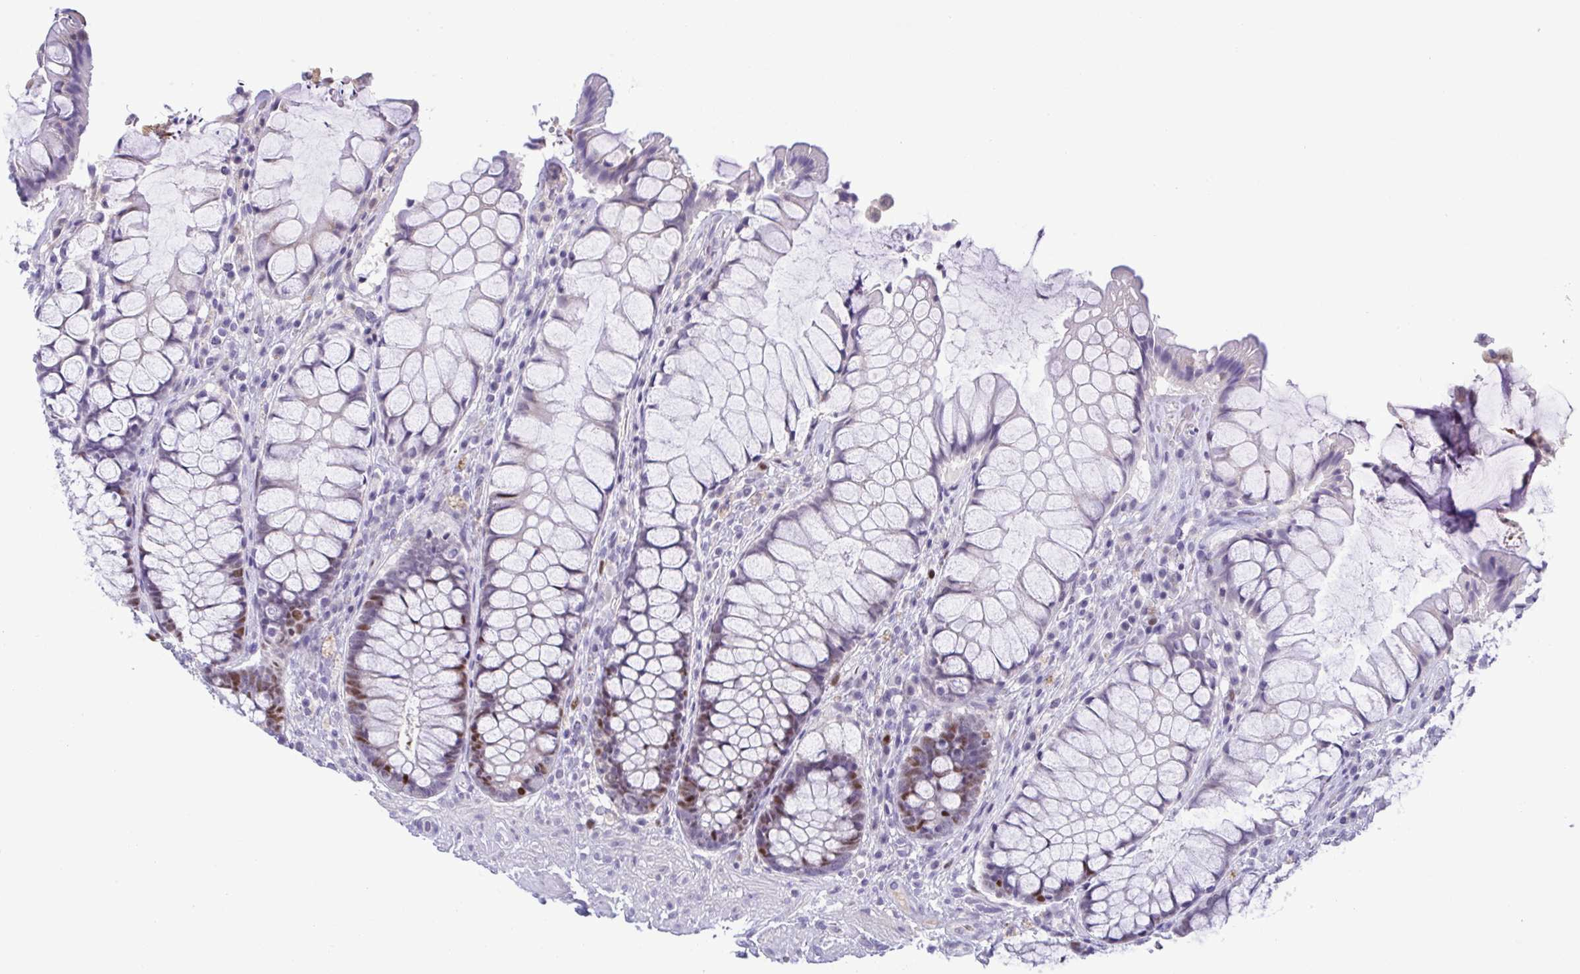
{"staining": {"intensity": "moderate", "quantity": "25%-75%", "location": "nuclear"}, "tissue": "rectum", "cell_type": "Glandular cells", "image_type": "normal", "snomed": [{"axis": "morphology", "description": "Normal tissue, NOS"}, {"axis": "topography", "description": "Rectum"}], "caption": "This is a histology image of immunohistochemistry staining of unremarkable rectum, which shows moderate expression in the nuclear of glandular cells.", "gene": "TIPIN", "patient": {"sex": "female", "age": 58}}